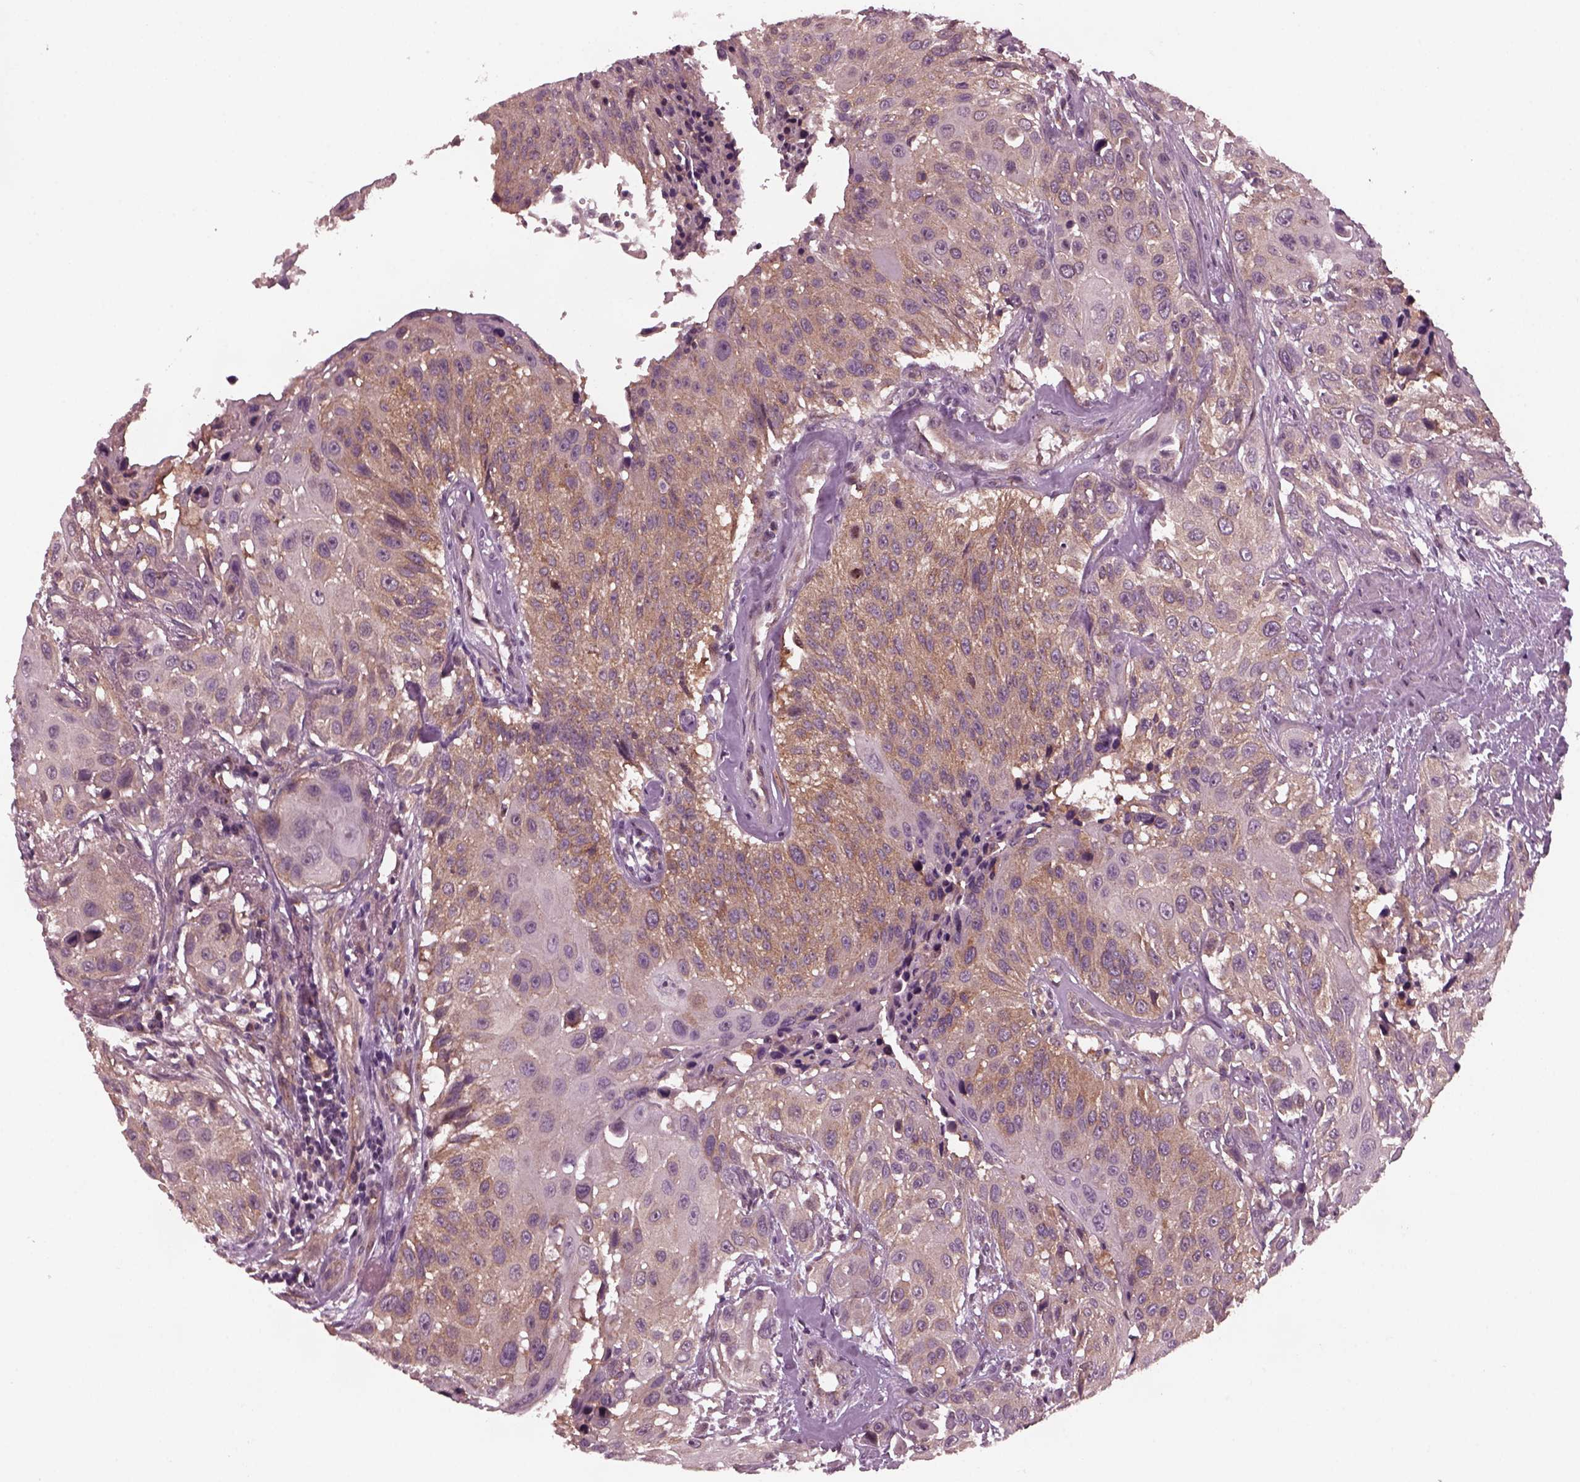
{"staining": {"intensity": "moderate", "quantity": "25%-75%", "location": "cytoplasmic/membranous"}, "tissue": "urothelial cancer", "cell_type": "Tumor cells", "image_type": "cancer", "snomed": [{"axis": "morphology", "description": "Urothelial carcinoma, NOS"}, {"axis": "topography", "description": "Urinary bladder"}], "caption": "Protein expression analysis of human transitional cell carcinoma reveals moderate cytoplasmic/membranous expression in about 25%-75% of tumor cells.", "gene": "TUBG1", "patient": {"sex": "male", "age": 55}}